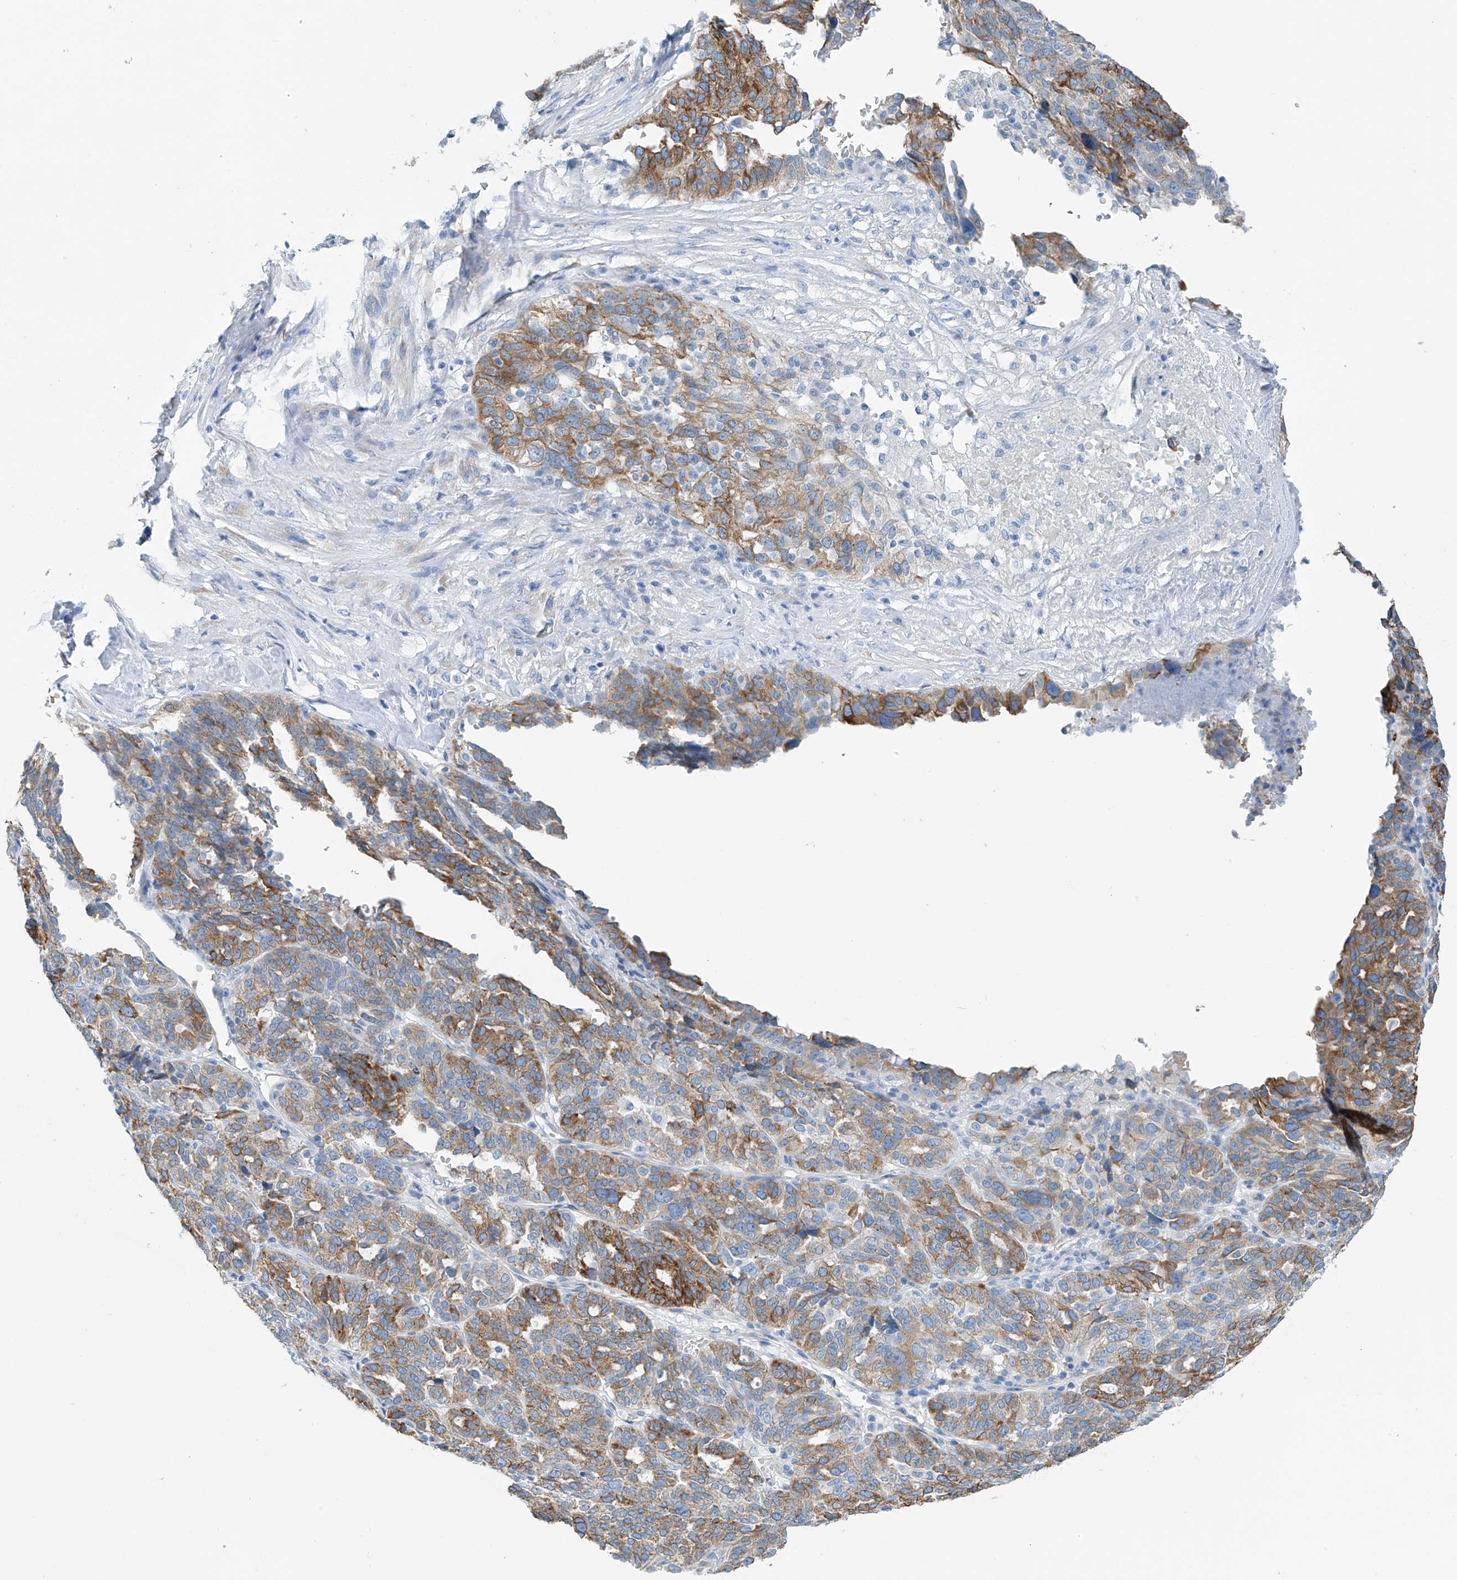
{"staining": {"intensity": "moderate", "quantity": "25%-75%", "location": "cytoplasmic/membranous"}, "tissue": "ovarian cancer", "cell_type": "Tumor cells", "image_type": "cancer", "snomed": [{"axis": "morphology", "description": "Cystadenocarcinoma, serous, NOS"}, {"axis": "topography", "description": "Ovary"}], "caption": "Protein staining of ovarian cancer (serous cystadenocarcinoma) tissue demonstrates moderate cytoplasmic/membranous expression in about 25%-75% of tumor cells.", "gene": "RCN2", "patient": {"sex": "female", "age": 59}}